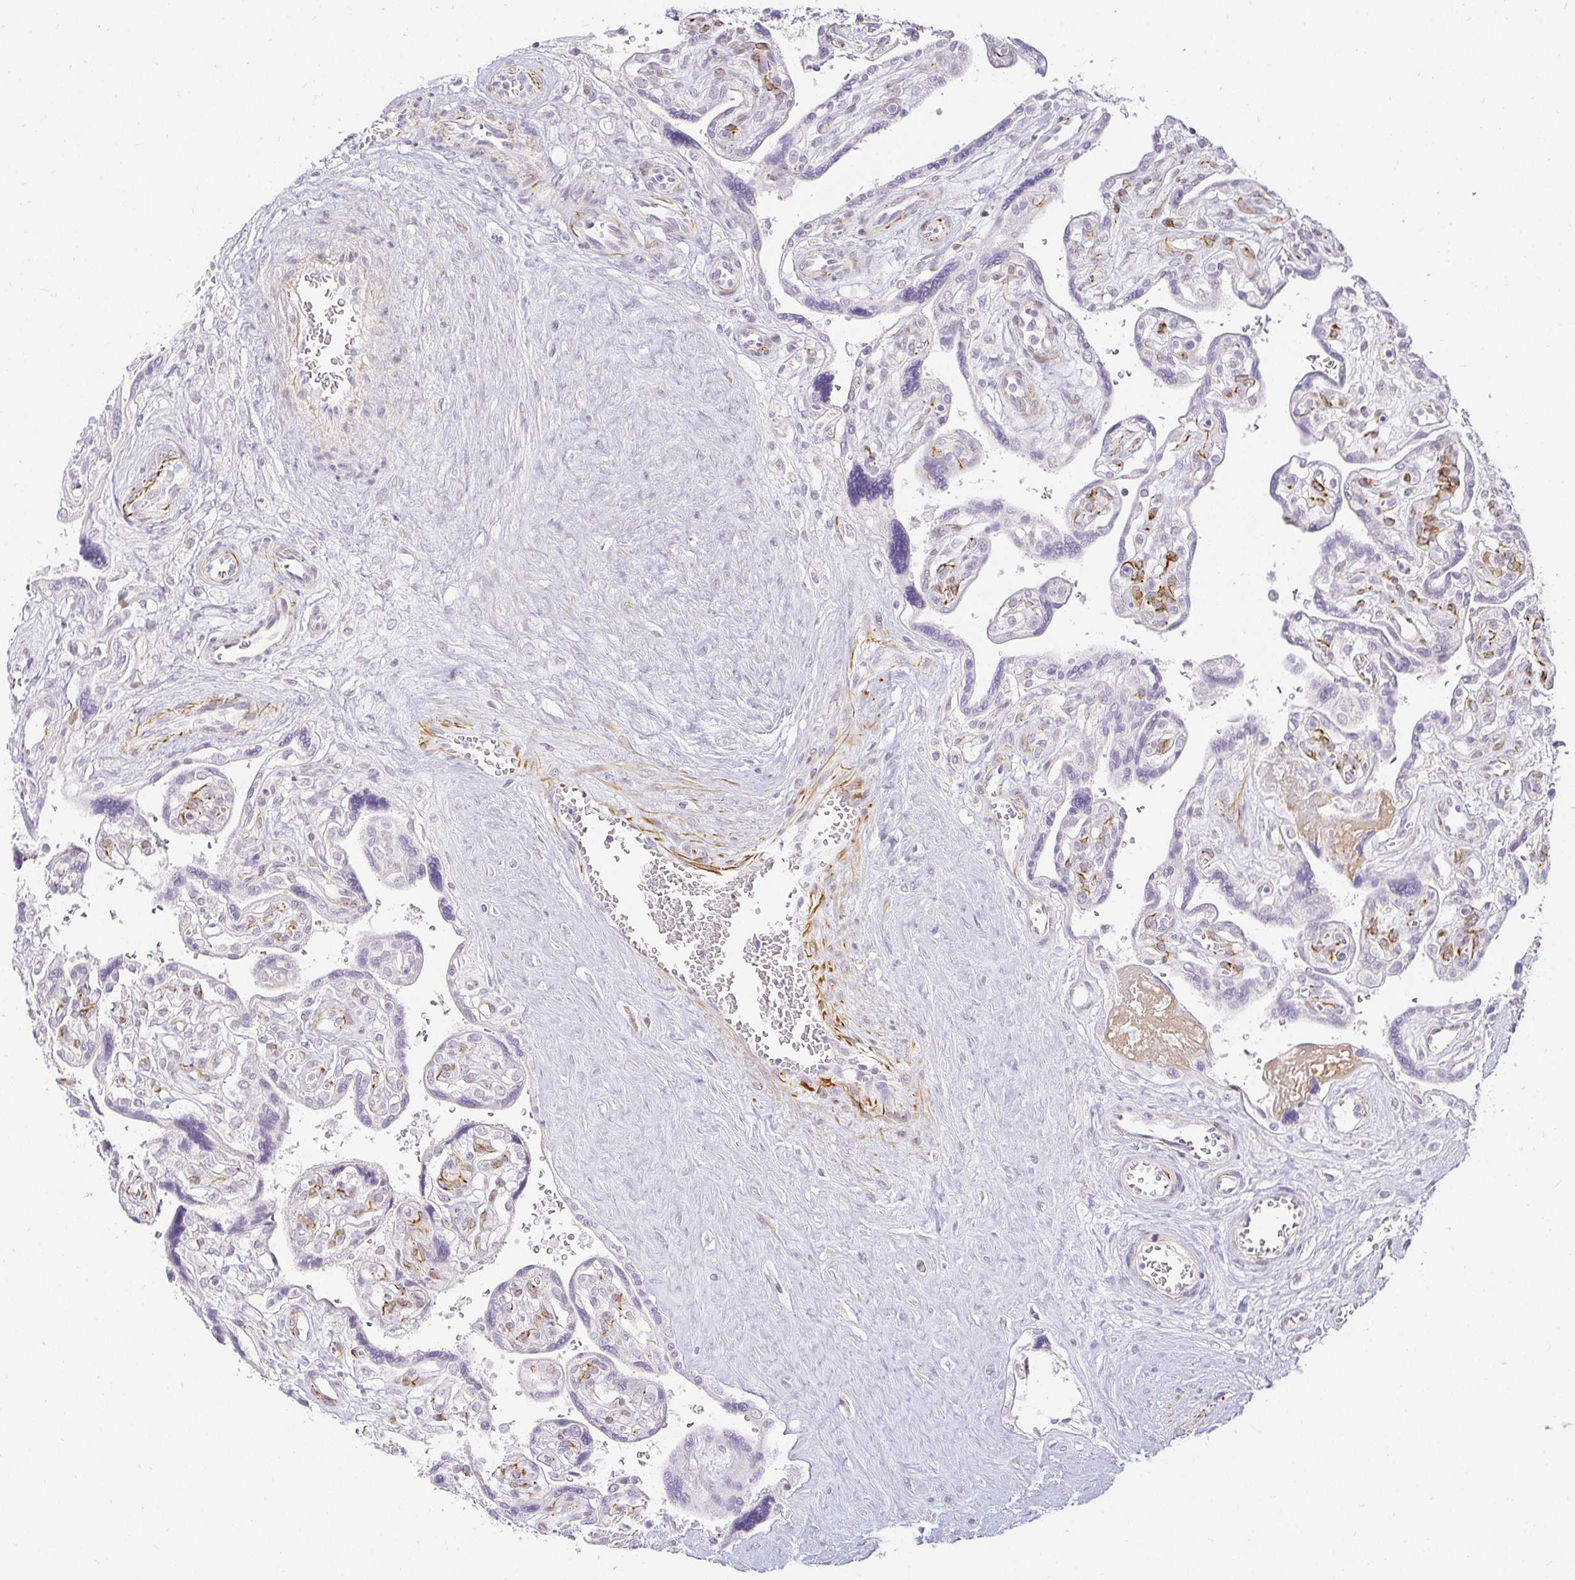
{"staining": {"intensity": "negative", "quantity": "none", "location": "none"}, "tissue": "placenta", "cell_type": "Decidual cells", "image_type": "normal", "snomed": [{"axis": "morphology", "description": "Normal tissue, NOS"}, {"axis": "topography", "description": "Placenta"}], "caption": "This is an IHC image of unremarkable placenta. There is no positivity in decidual cells.", "gene": "ACAN", "patient": {"sex": "female", "age": 39}}